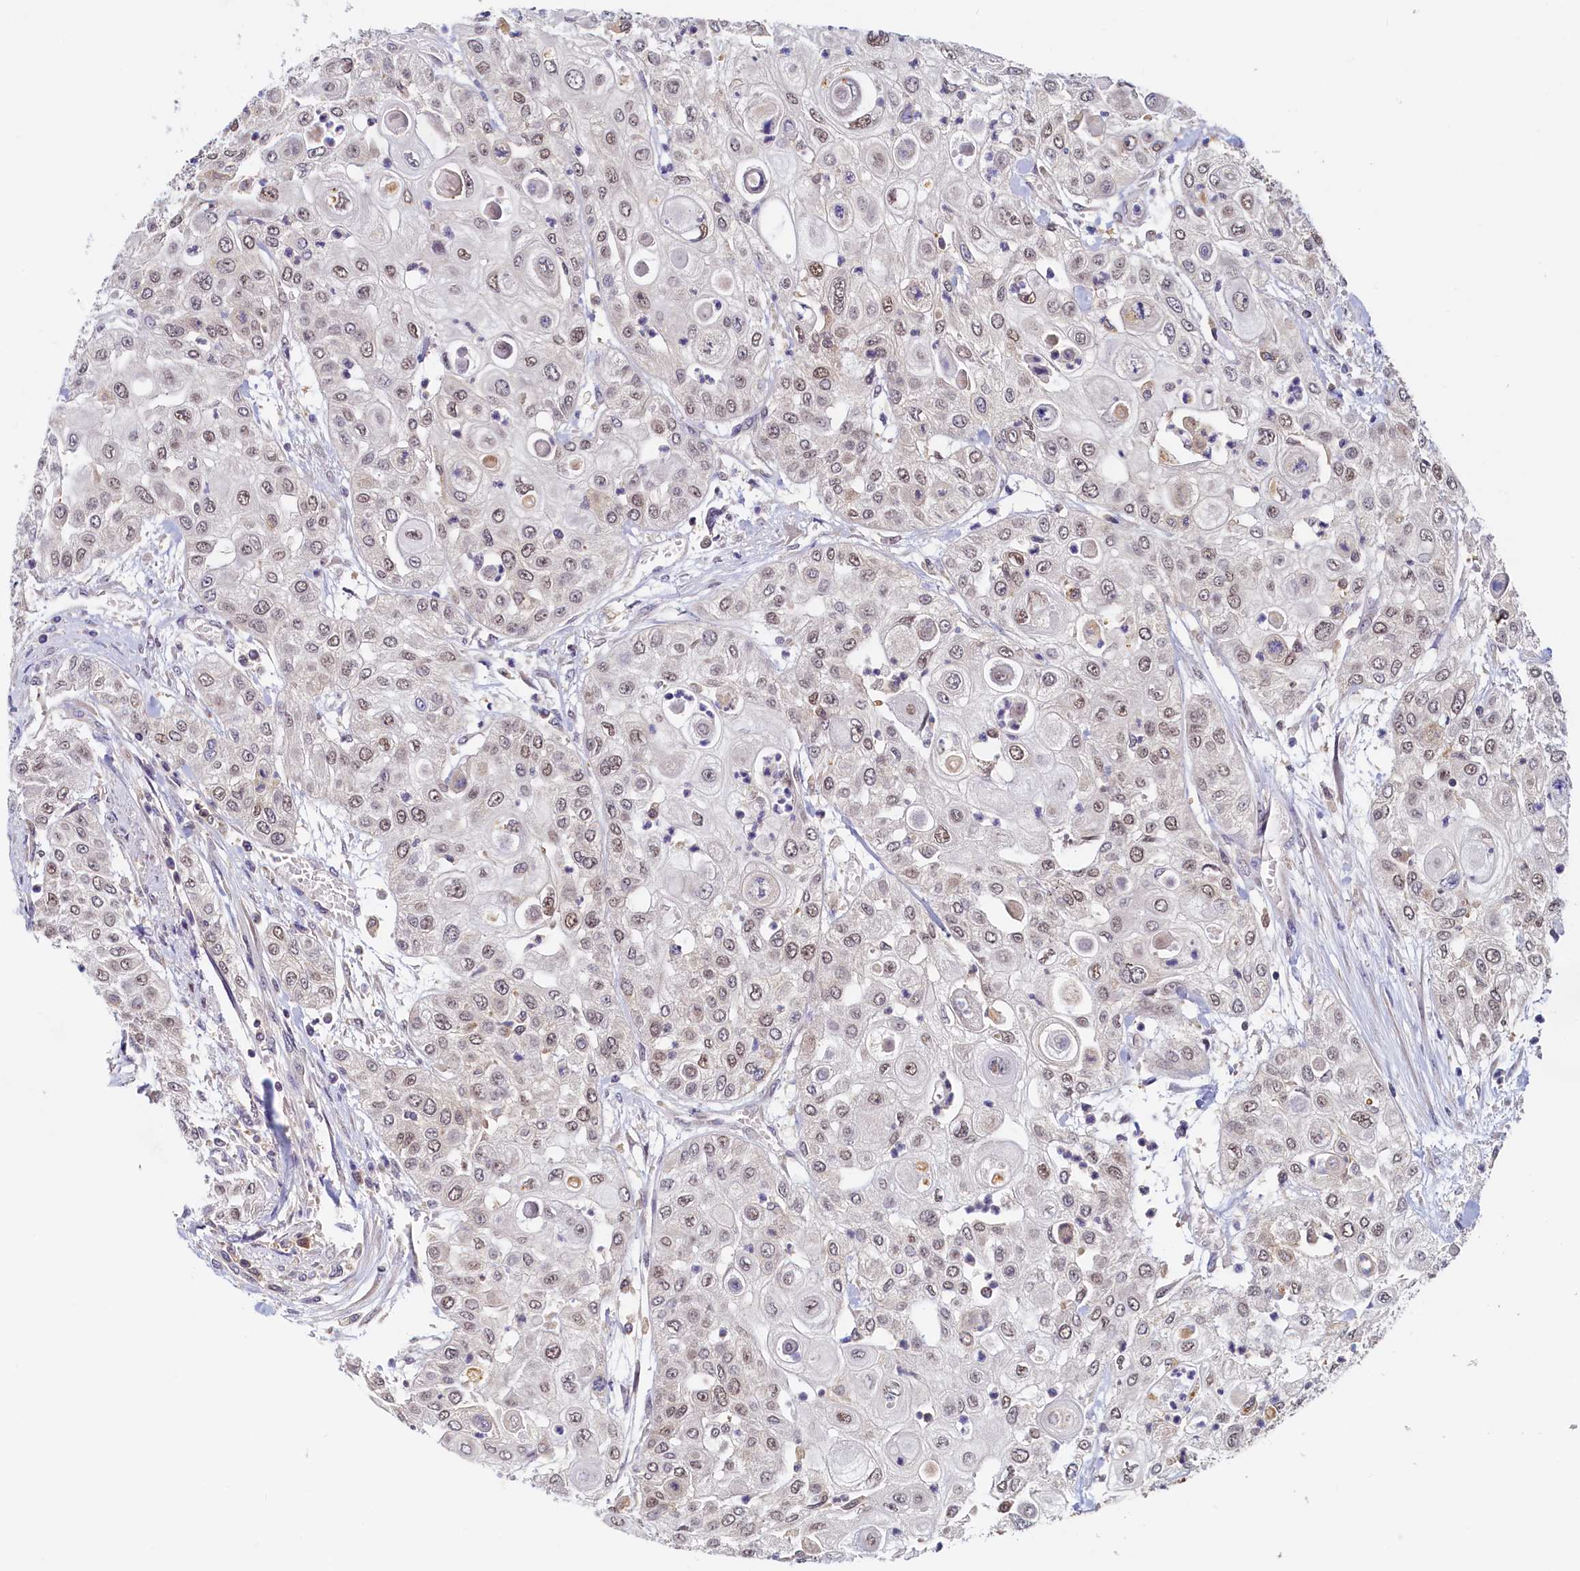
{"staining": {"intensity": "weak", "quantity": "25%-75%", "location": "nuclear"}, "tissue": "urothelial cancer", "cell_type": "Tumor cells", "image_type": "cancer", "snomed": [{"axis": "morphology", "description": "Urothelial carcinoma, High grade"}, {"axis": "topography", "description": "Urinary bladder"}], "caption": "Immunohistochemistry photomicrograph of human urothelial carcinoma (high-grade) stained for a protein (brown), which shows low levels of weak nuclear positivity in about 25%-75% of tumor cells.", "gene": "PAAF1", "patient": {"sex": "female", "age": 79}}